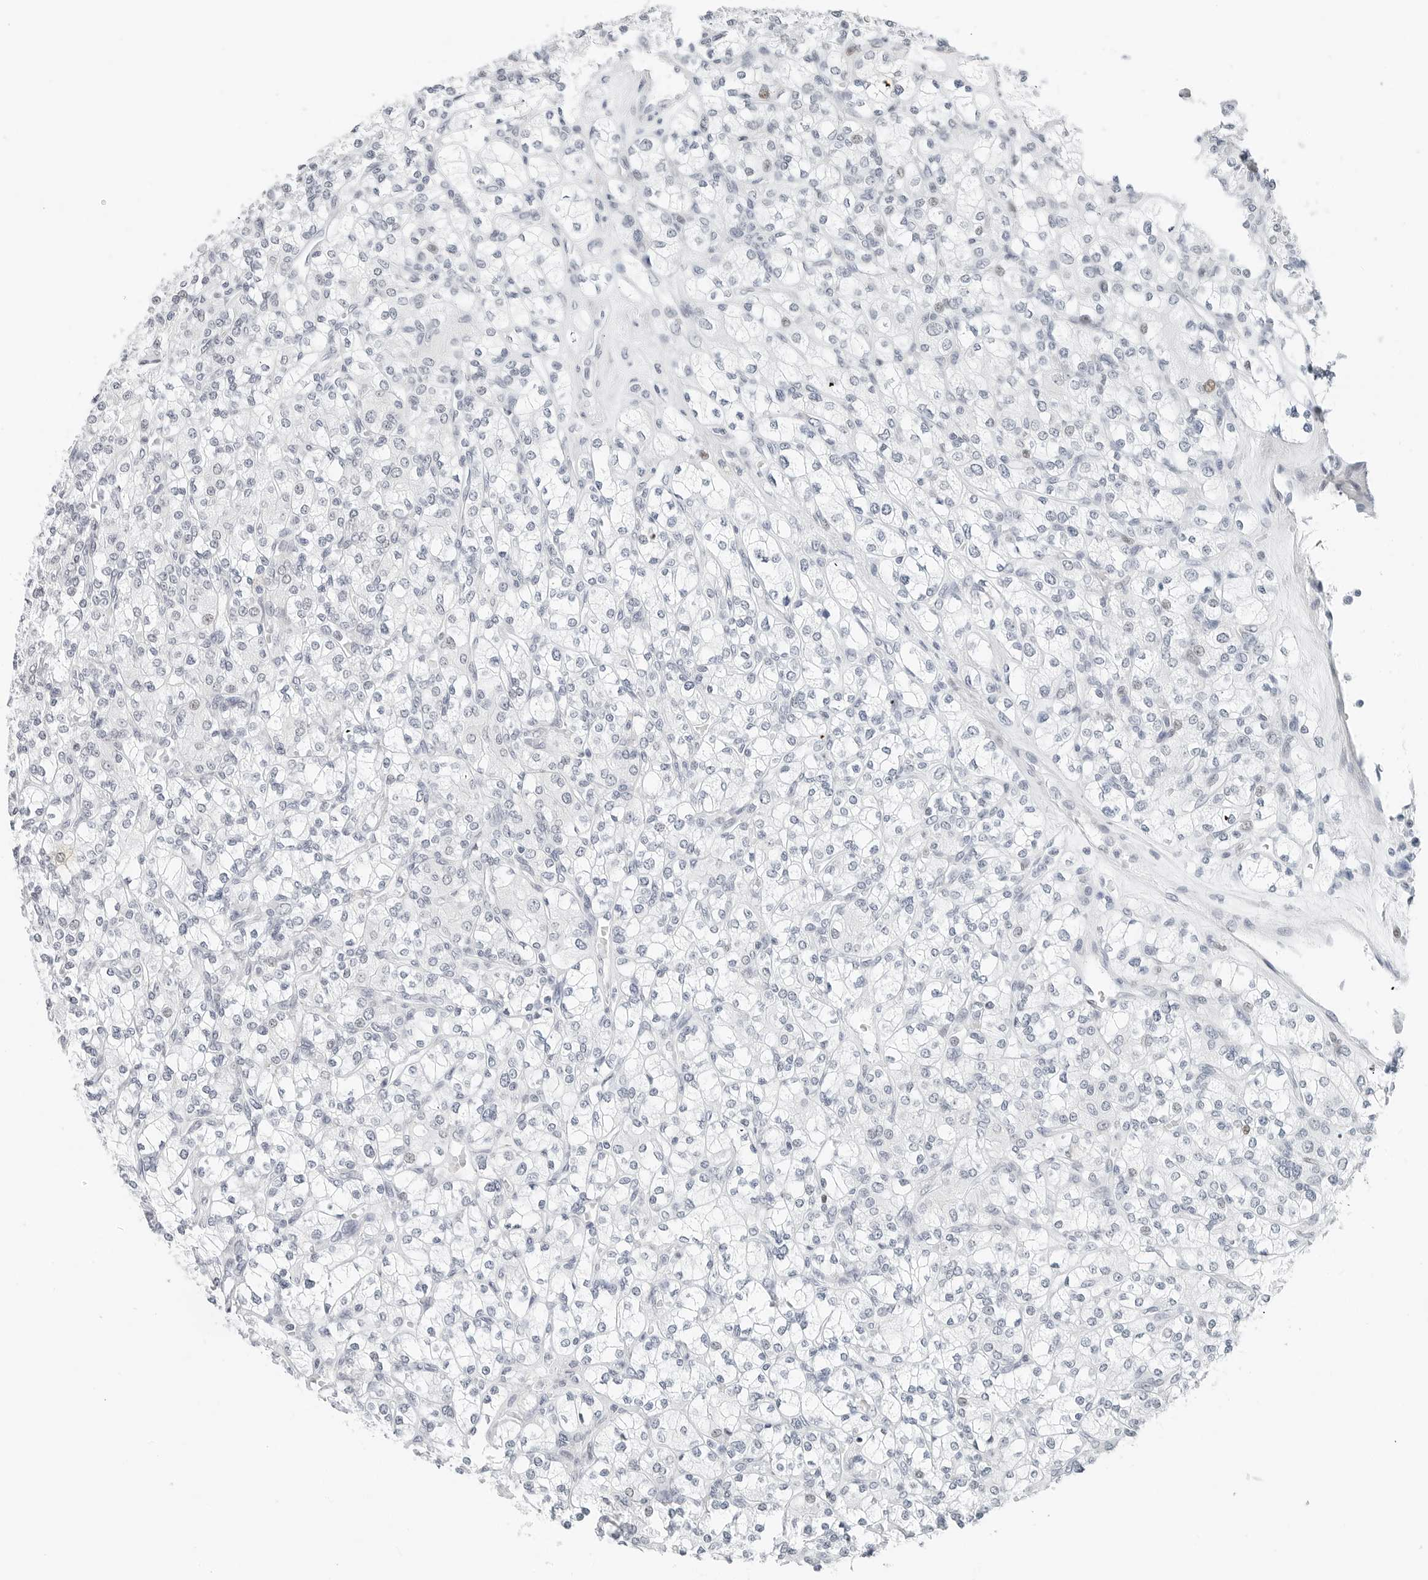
{"staining": {"intensity": "negative", "quantity": "none", "location": "none"}, "tissue": "renal cancer", "cell_type": "Tumor cells", "image_type": "cancer", "snomed": [{"axis": "morphology", "description": "Adenocarcinoma, NOS"}, {"axis": "topography", "description": "Kidney"}], "caption": "Immunohistochemical staining of human renal cancer (adenocarcinoma) shows no significant positivity in tumor cells.", "gene": "NTMT2", "patient": {"sex": "male", "age": 77}}